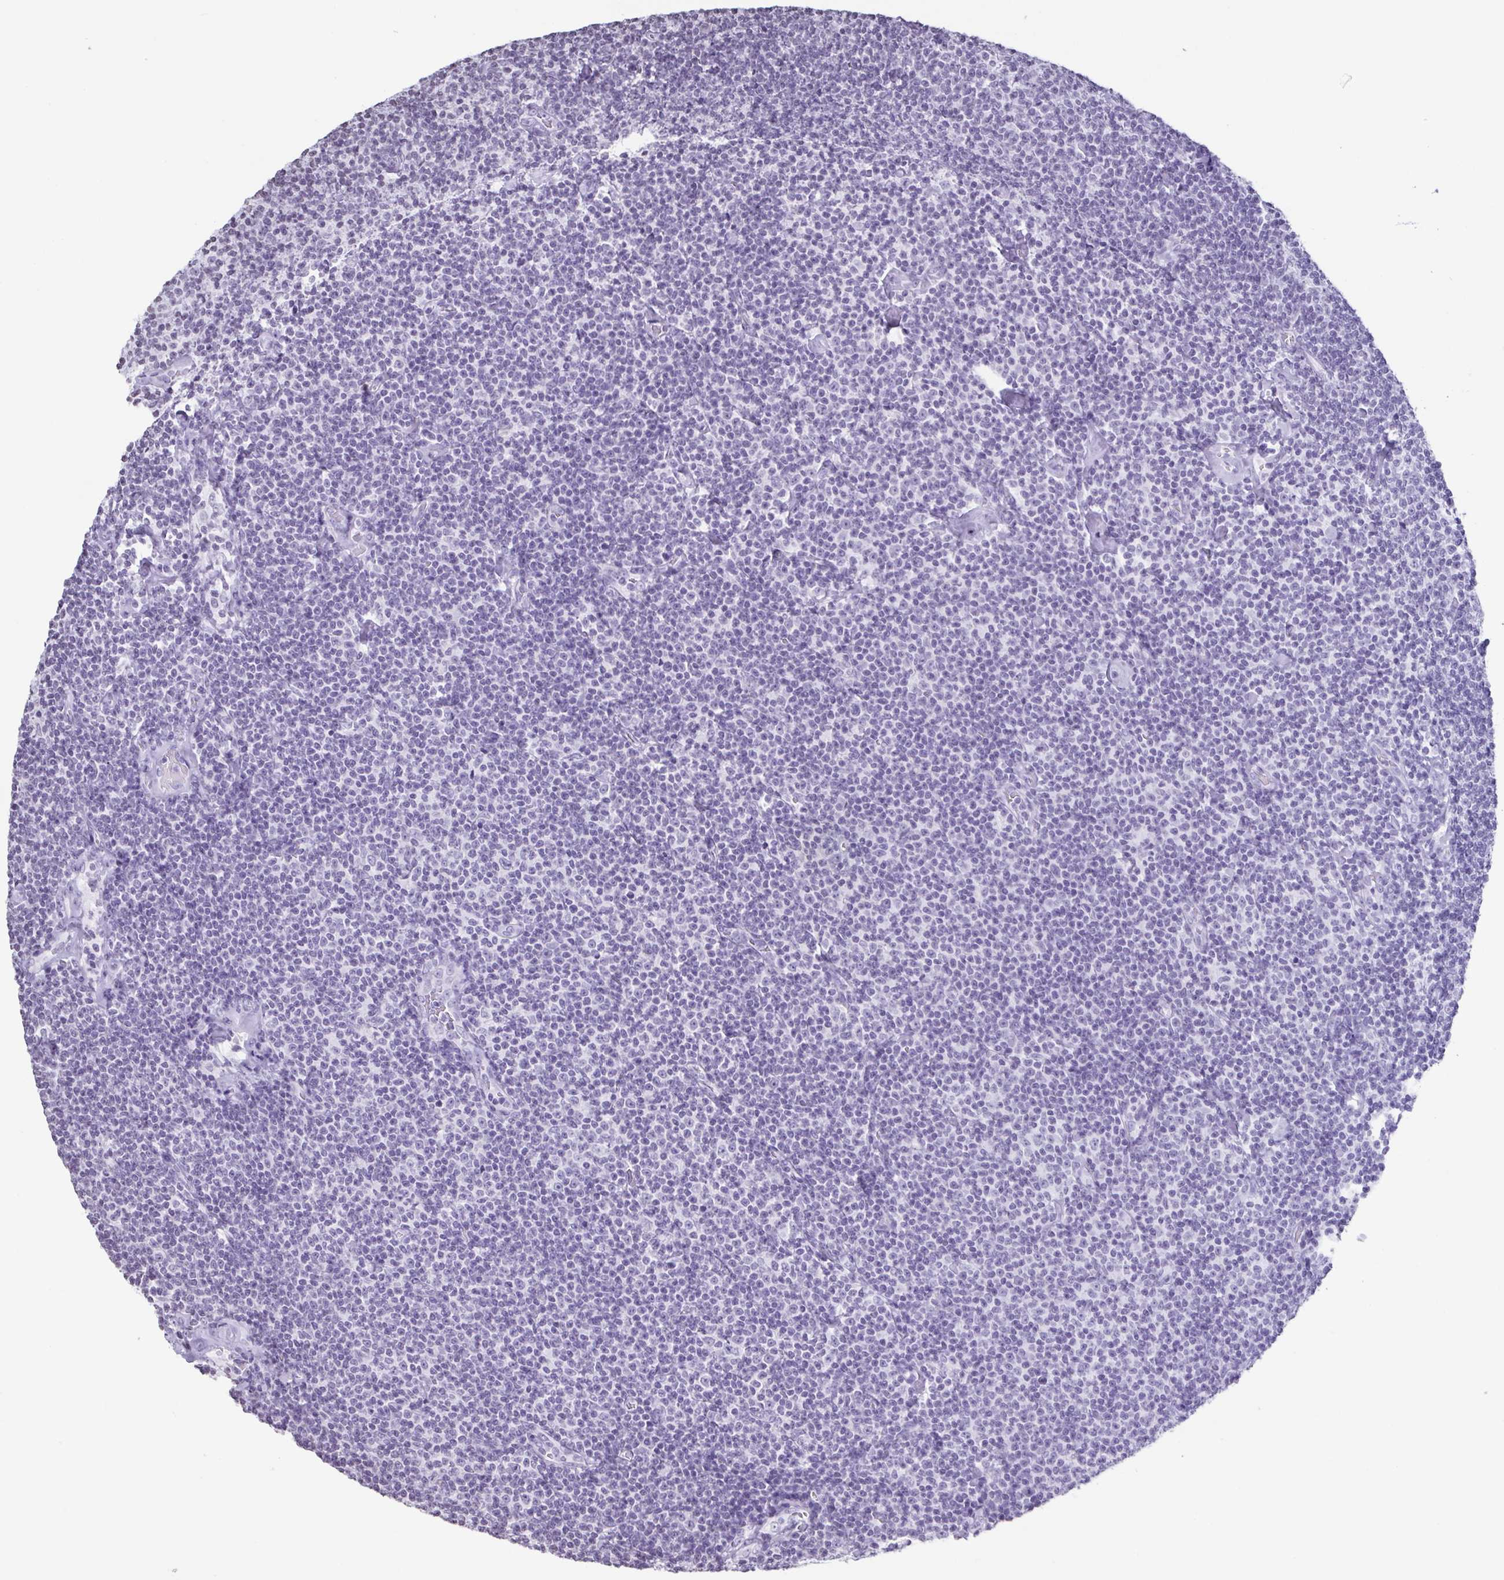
{"staining": {"intensity": "negative", "quantity": "none", "location": "none"}, "tissue": "lymphoma", "cell_type": "Tumor cells", "image_type": "cancer", "snomed": [{"axis": "morphology", "description": "Malignant lymphoma, non-Hodgkin's type, Low grade"}, {"axis": "topography", "description": "Lymph node"}], "caption": "Low-grade malignant lymphoma, non-Hodgkin's type stained for a protein using immunohistochemistry exhibits no expression tumor cells.", "gene": "VCY1B", "patient": {"sex": "male", "age": 81}}